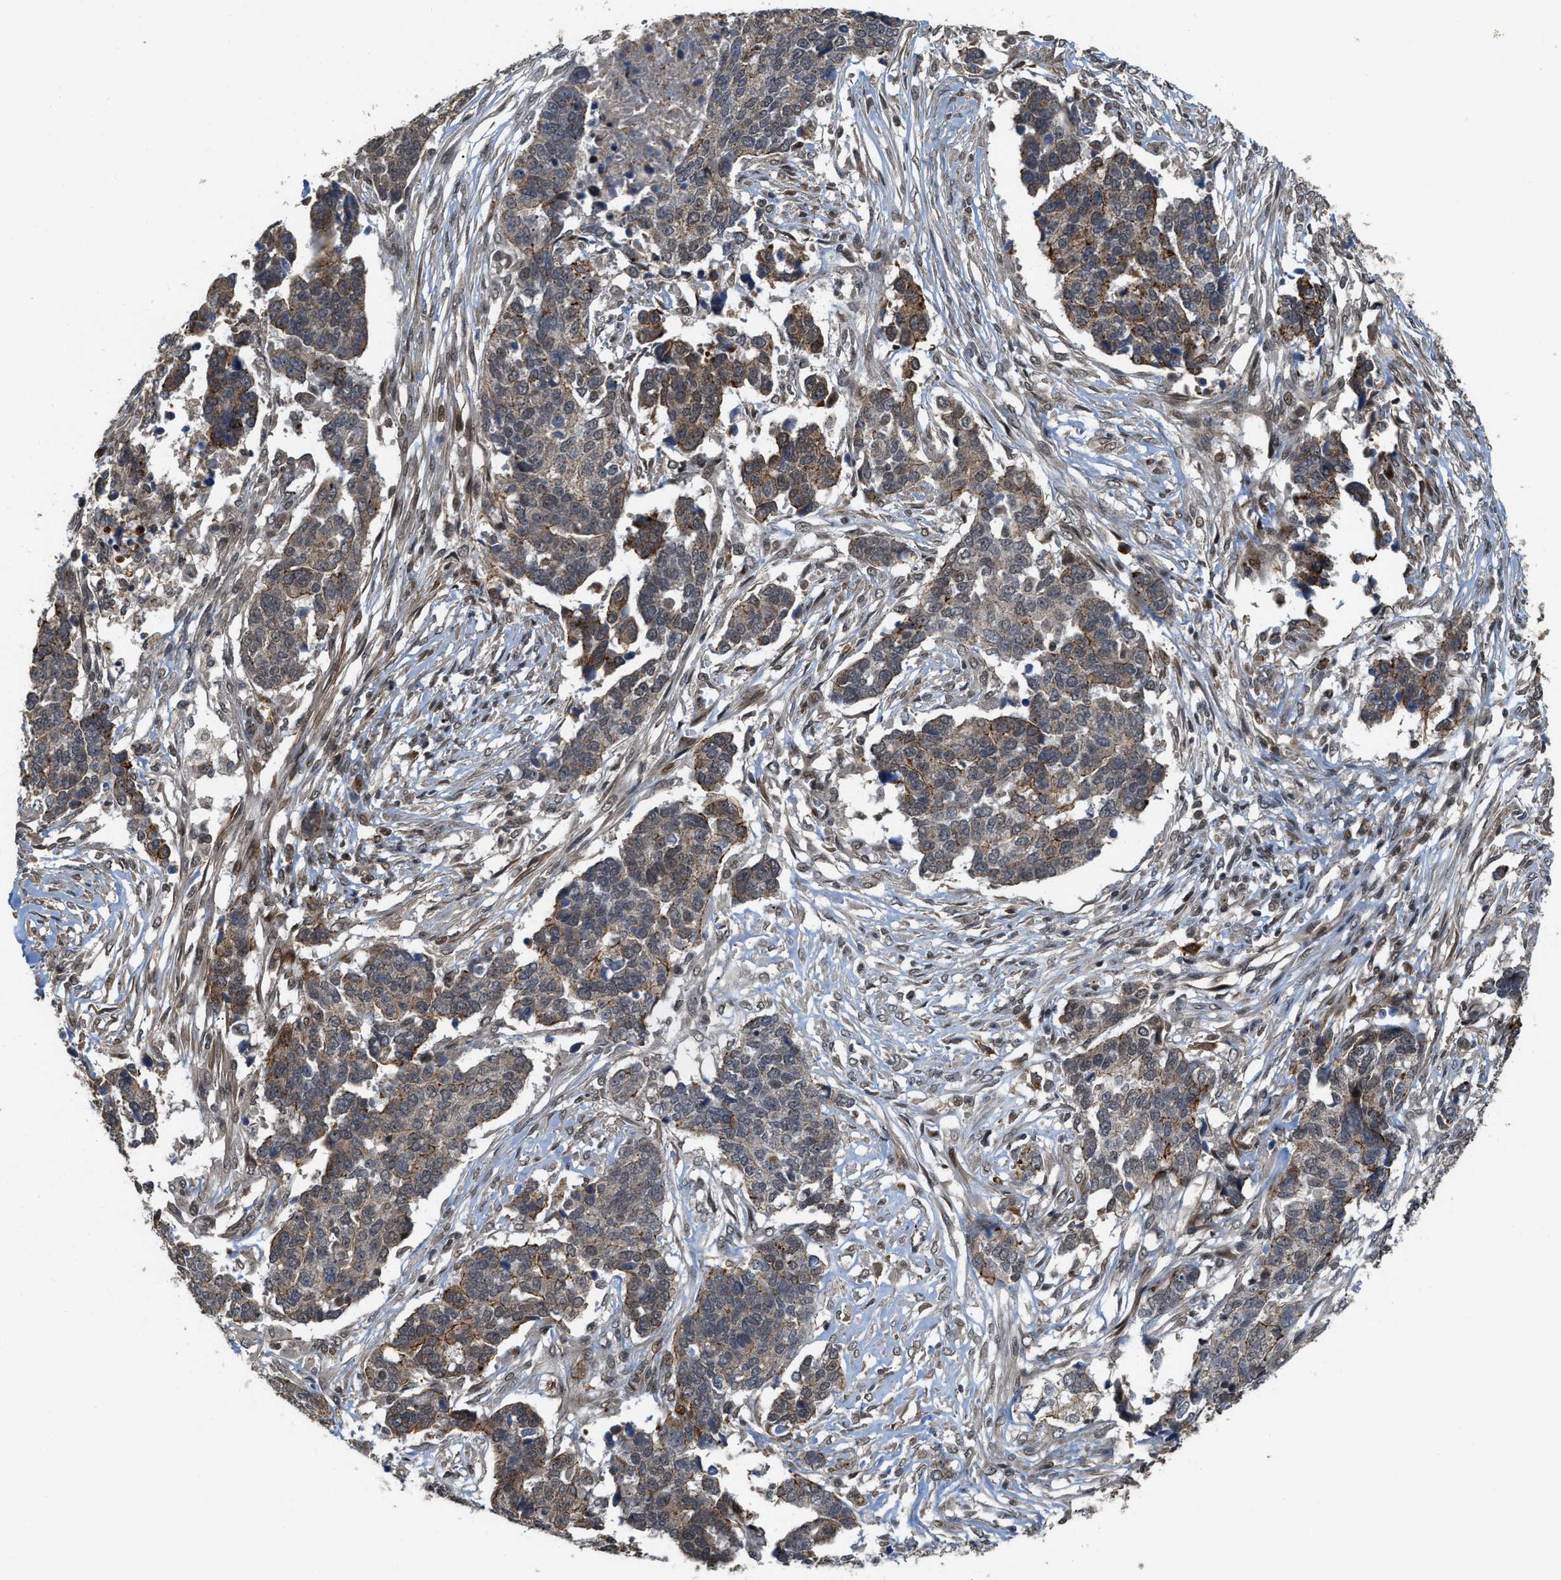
{"staining": {"intensity": "moderate", "quantity": "<25%", "location": "cytoplasmic/membranous"}, "tissue": "ovarian cancer", "cell_type": "Tumor cells", "image_type": "cancer", "snomed": [{"axis": "morphology", "description": "Cystadenocarcinoma, serous, NOS"}, {"axis": "topography", "description": "Ovary"}], "caption": "The immunohistochemical stain shows moderate cytoplasmic/membranous expression in tumor cells of serous cystadenocarcinoma (ovarian) tissue.", "gene": "DPF2", "patient": {"sex": "female", "age": 44}}